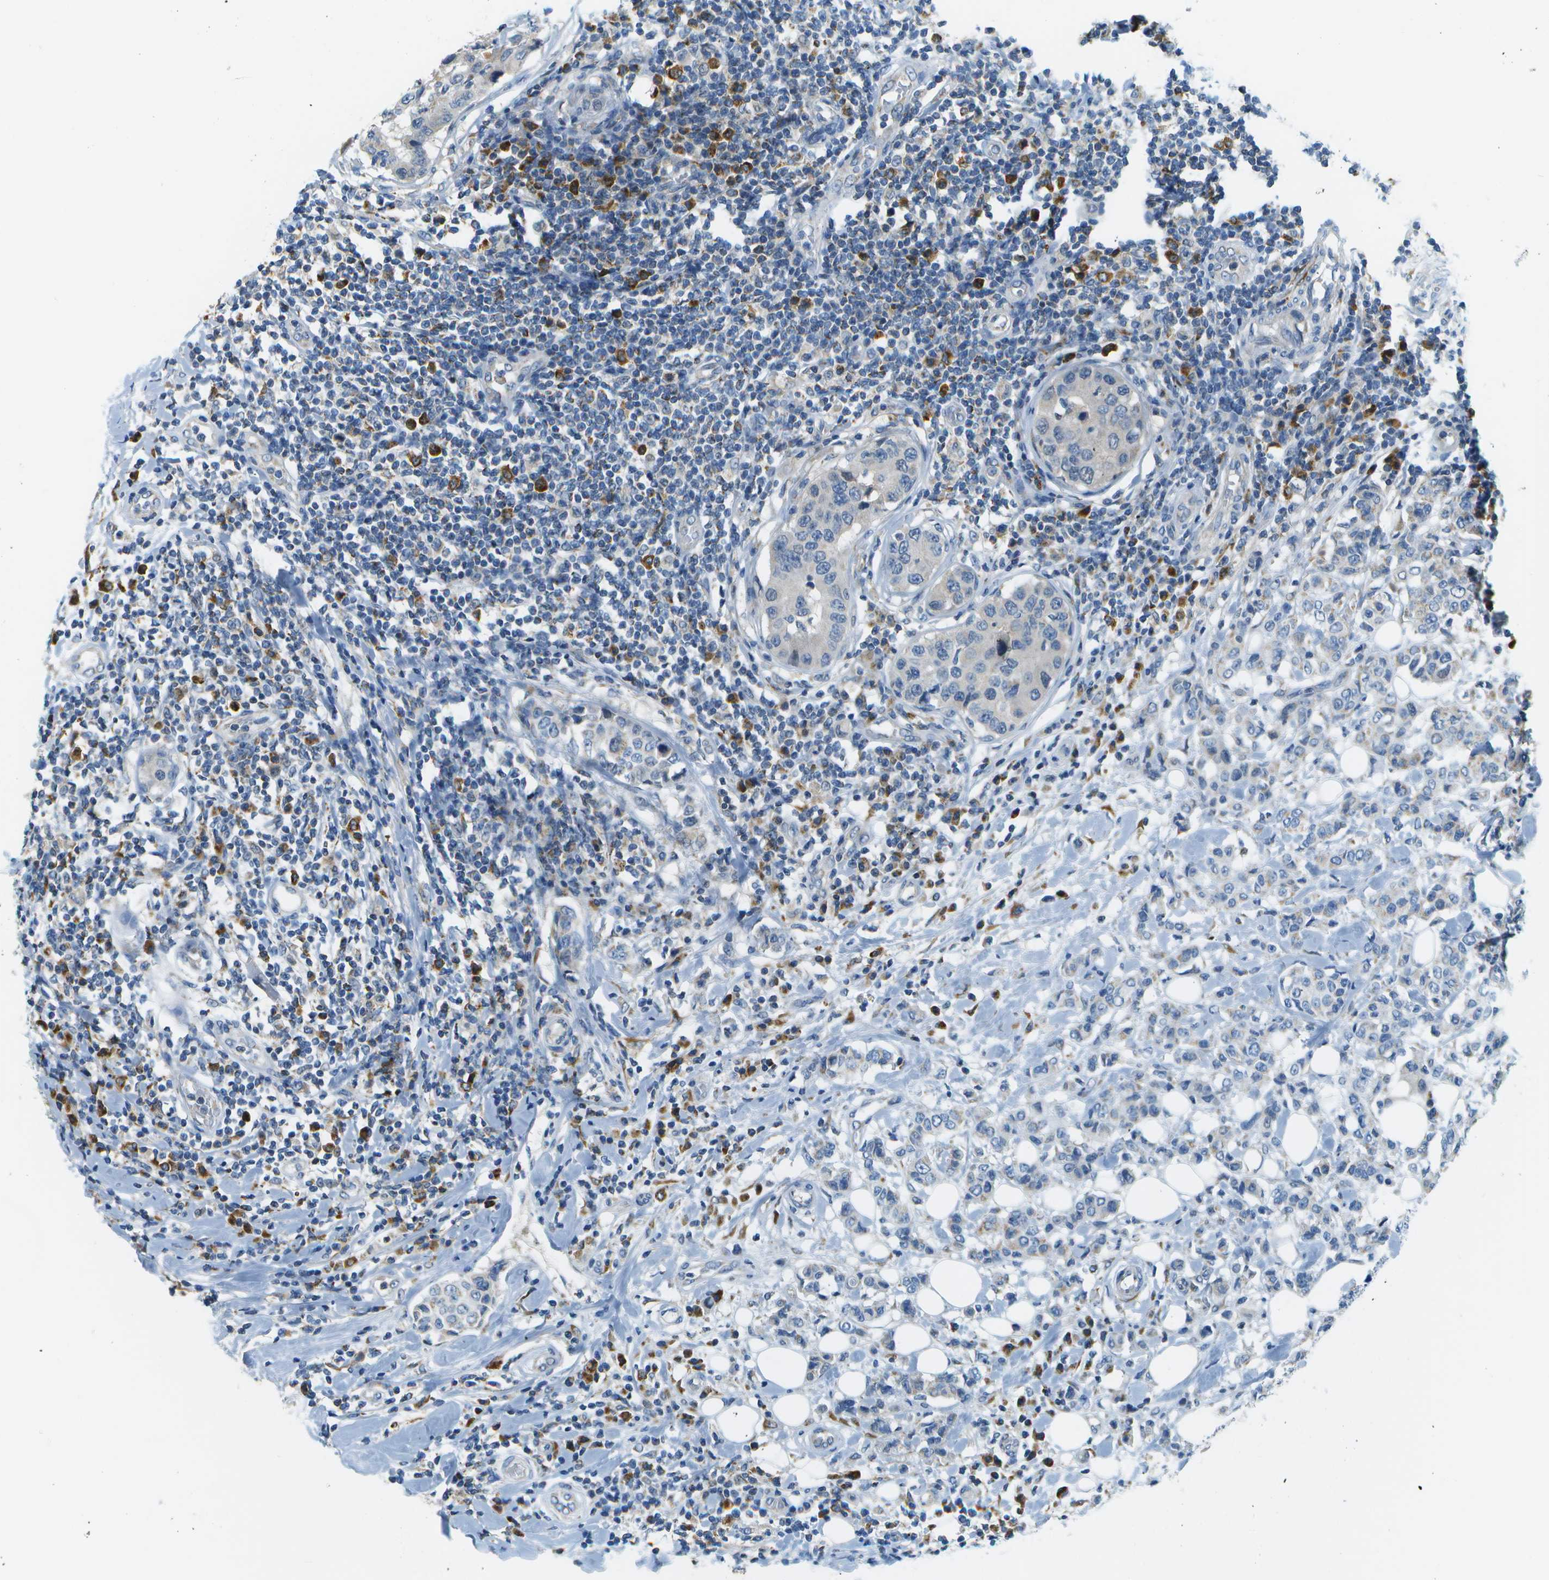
{"staining": {"intensity": "negative", "quantity": "none", "location": "none"}, "tissue": "breast cancer", "cell_type": "Tumor cells", "image_type": "cancer", "snomed": [{"axis": "morphology", "description": "Duct carcinoma"}, {"axis": "topography", "description": "Breast"}], "caption": "This micrograph is of breast infiltrating ductal carcinoma stained with immunohistochemistry (IHC) to label a protein in brown with the nuclei are counter-stained blue. There is no staining in tumor cells. The staining is performed using DAB (3,3'-diaminobenzidine) brown chromogen with nuclei counter-stained in using hematoxylin.", "gene": "PTGIS", "patient": {"sex": "female", "age": 27}}